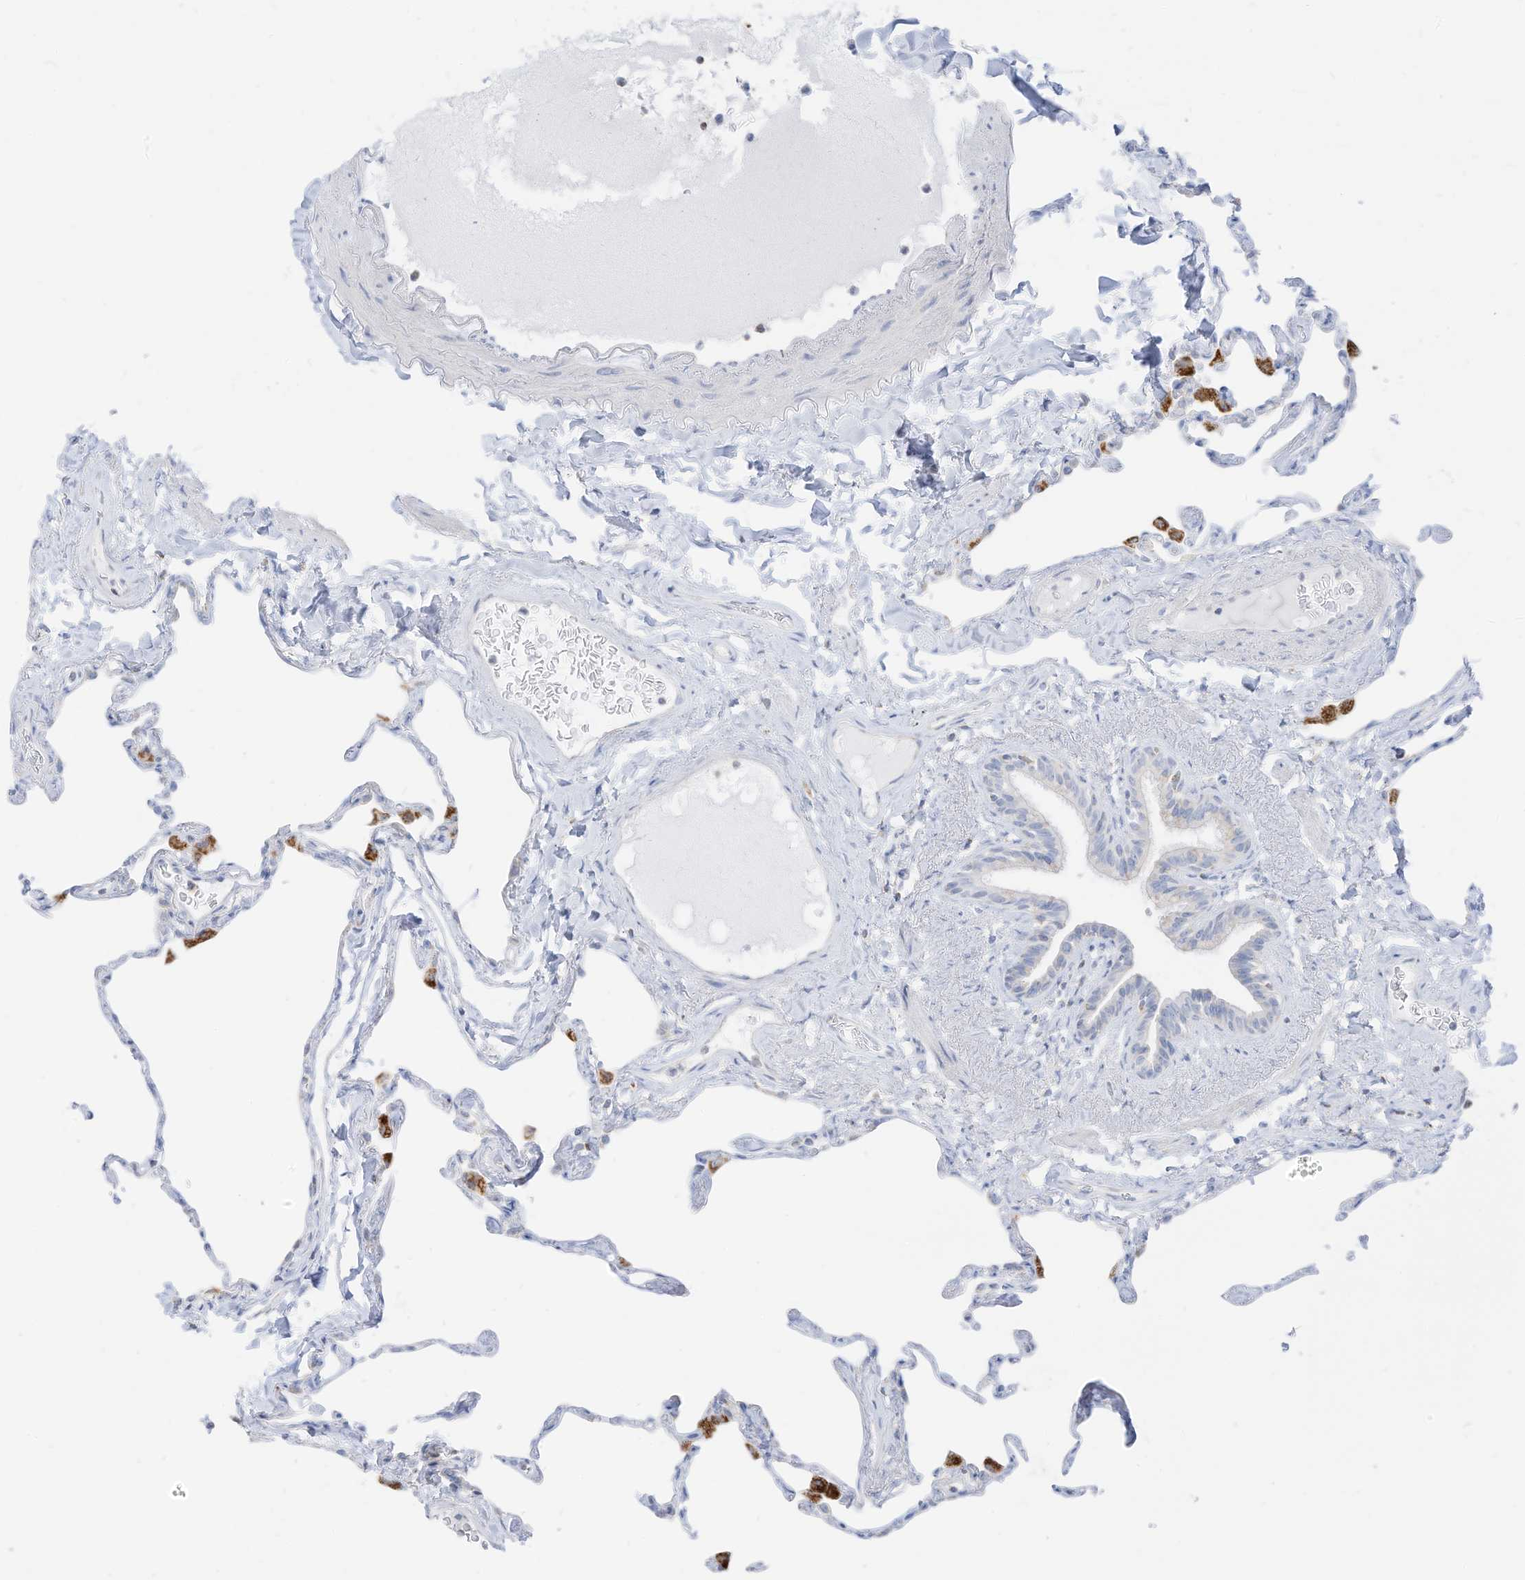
{"staining": {"intensity": "negative", "quantity": "none", "location": "none"}, "tissue": "lung", "cell_type": "Alveolar cells", "image_type": "normal", "snomed": [{"axis": "morphology", "description": "Normal tissue, NOS"}, {"axis": "topography", "description": "Lung"}], "caption": "Immunohistochemistry histopathology image of benign human lung stained for a protein (brown), which exhibits no expression in alveolar cells.", "gene": "ETHE1", "patient": {"sex": "male", "age": 65}}